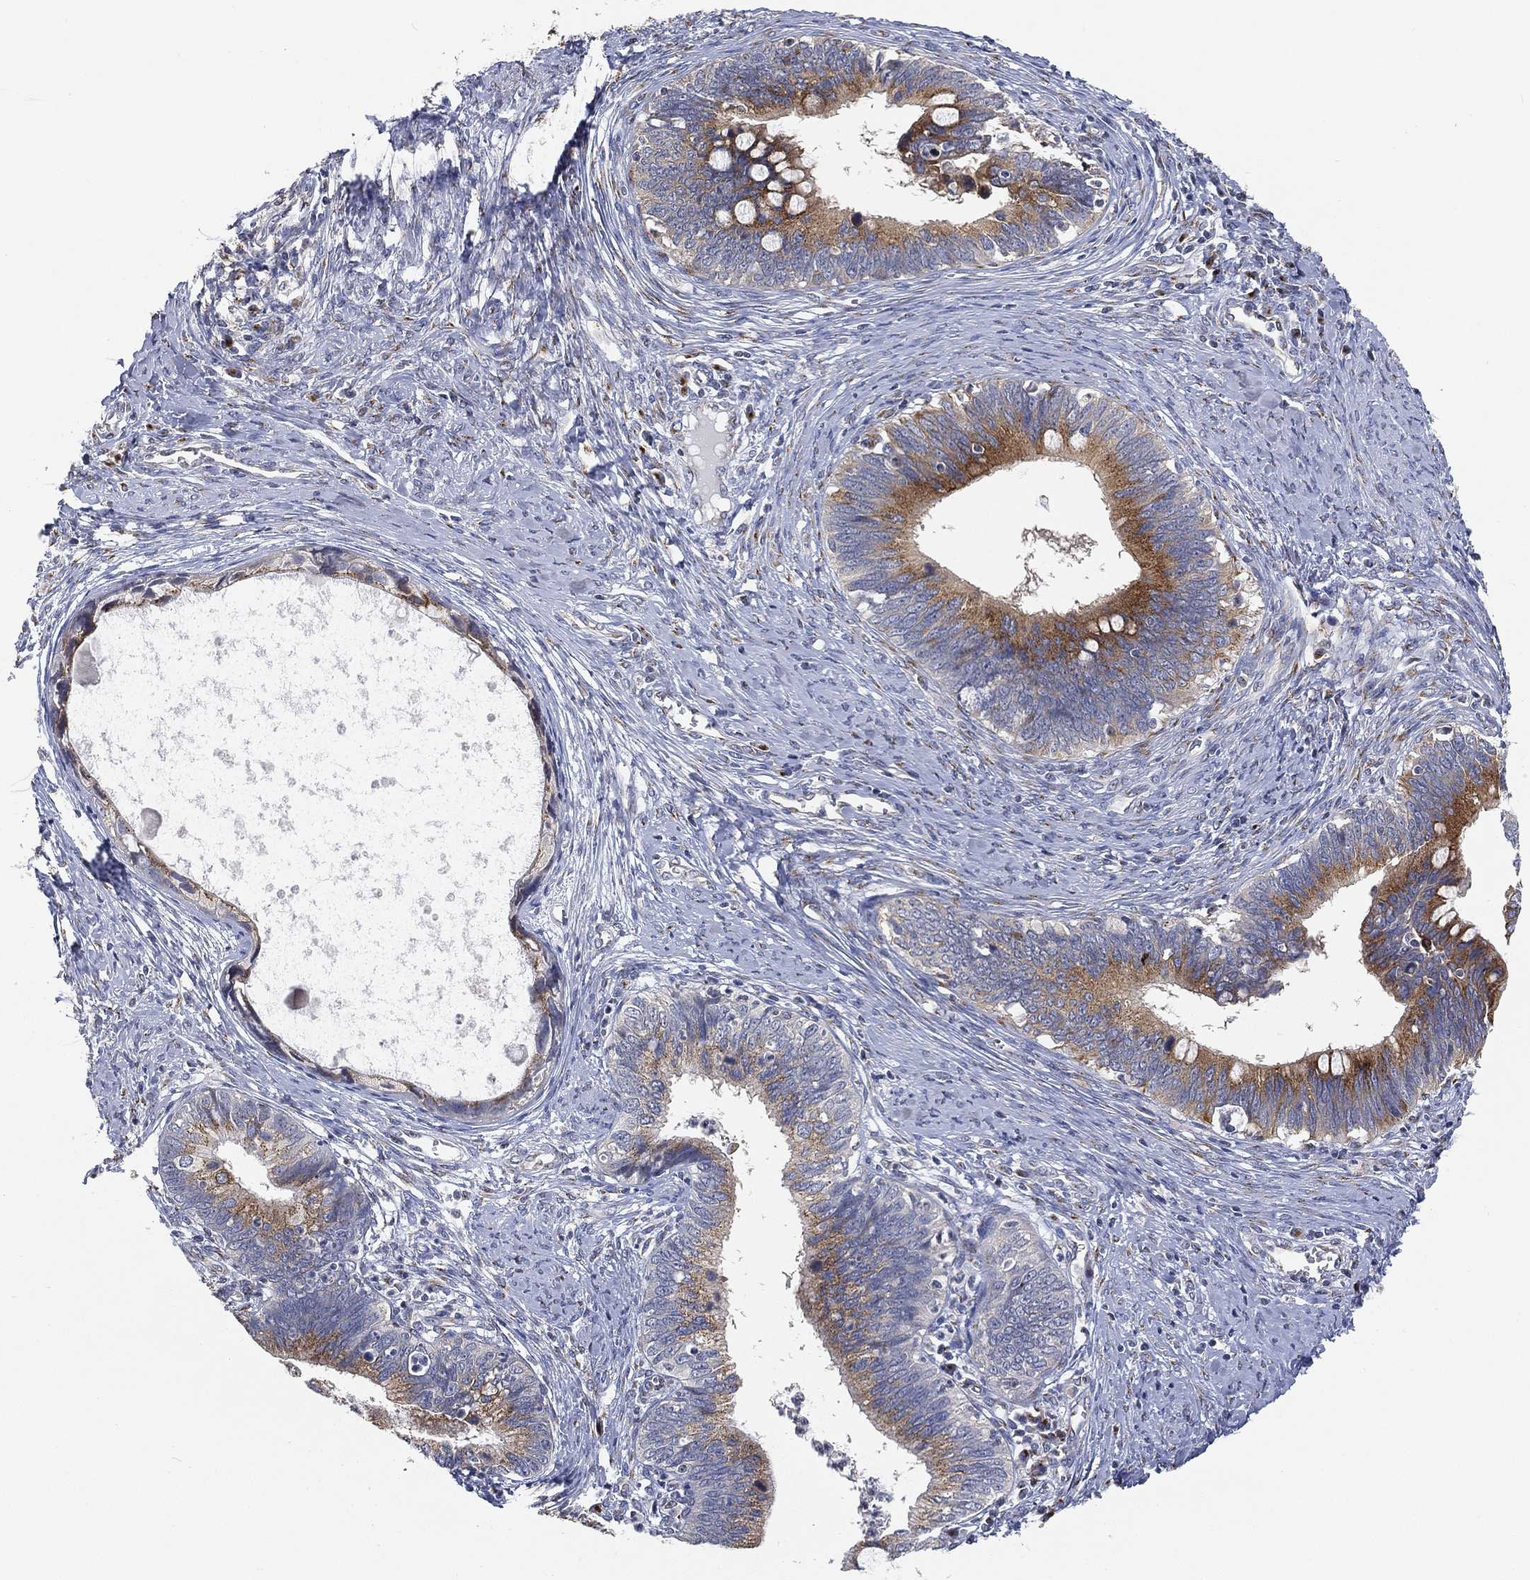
{"staining": {"intensity": "moderate", "quantity": ">75%", "location": "cytoplasmic/membranous"}, "tissue": "cervical cancer", "cell_type": "Tumor cells", "image_type": "cancer", "snomed": [{"axis": "morphology", "description": "Adenocarcinoma, NOS"}, {"axis": "topography", "description": "Cervix"}], "caption": "Moderate cytoplasmic/membranous staining is appreciated in about >75% of tumor cells in cervical cancer (adenocarcinoma).", "gene": "TICAM1", "patient": {"sex": "female", "age": 42}}